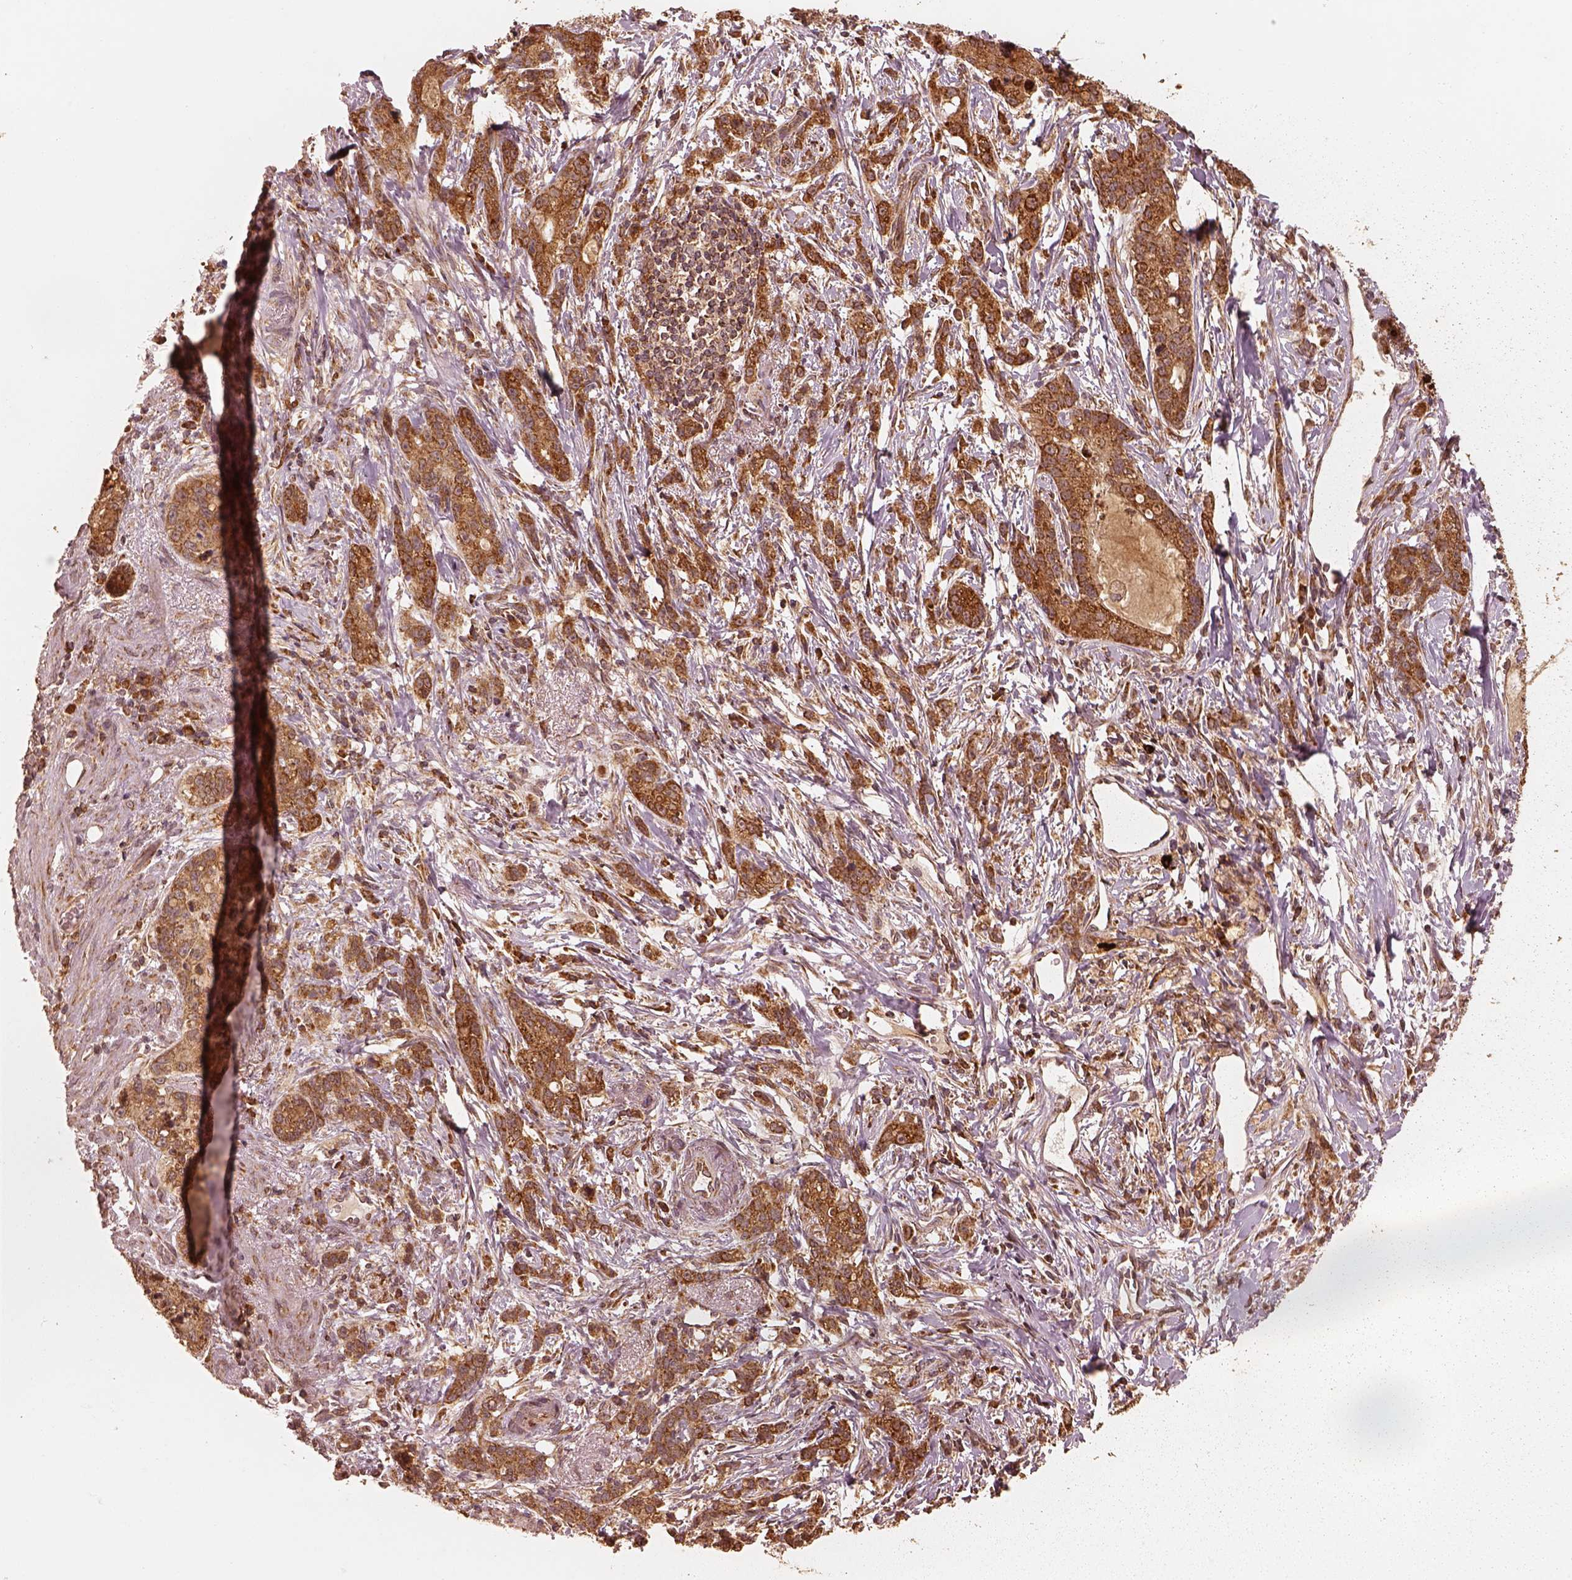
{"staining": {"intensity": "strong", "quantity": ">75%", "location": "cytoplasmic/membranous"}, "tissue": "stomach cancer", "cell_type": "Tumor cells", "image_type": "cancer", "snomed": [{"axis": "morphology", "description": "Adenocarcinoma, NOS"}, {"axis": "topography", "description": "Stomach, lower"}], "caption": "IHC (DAB) staining of adenocarcinoma (stomach) demonstrates strong cytoplasmic/membranous protein staining in approximately >75% of tumor cells.", "gene": "DNAJC25", "patient": {"sex": "male", "age": 88}}